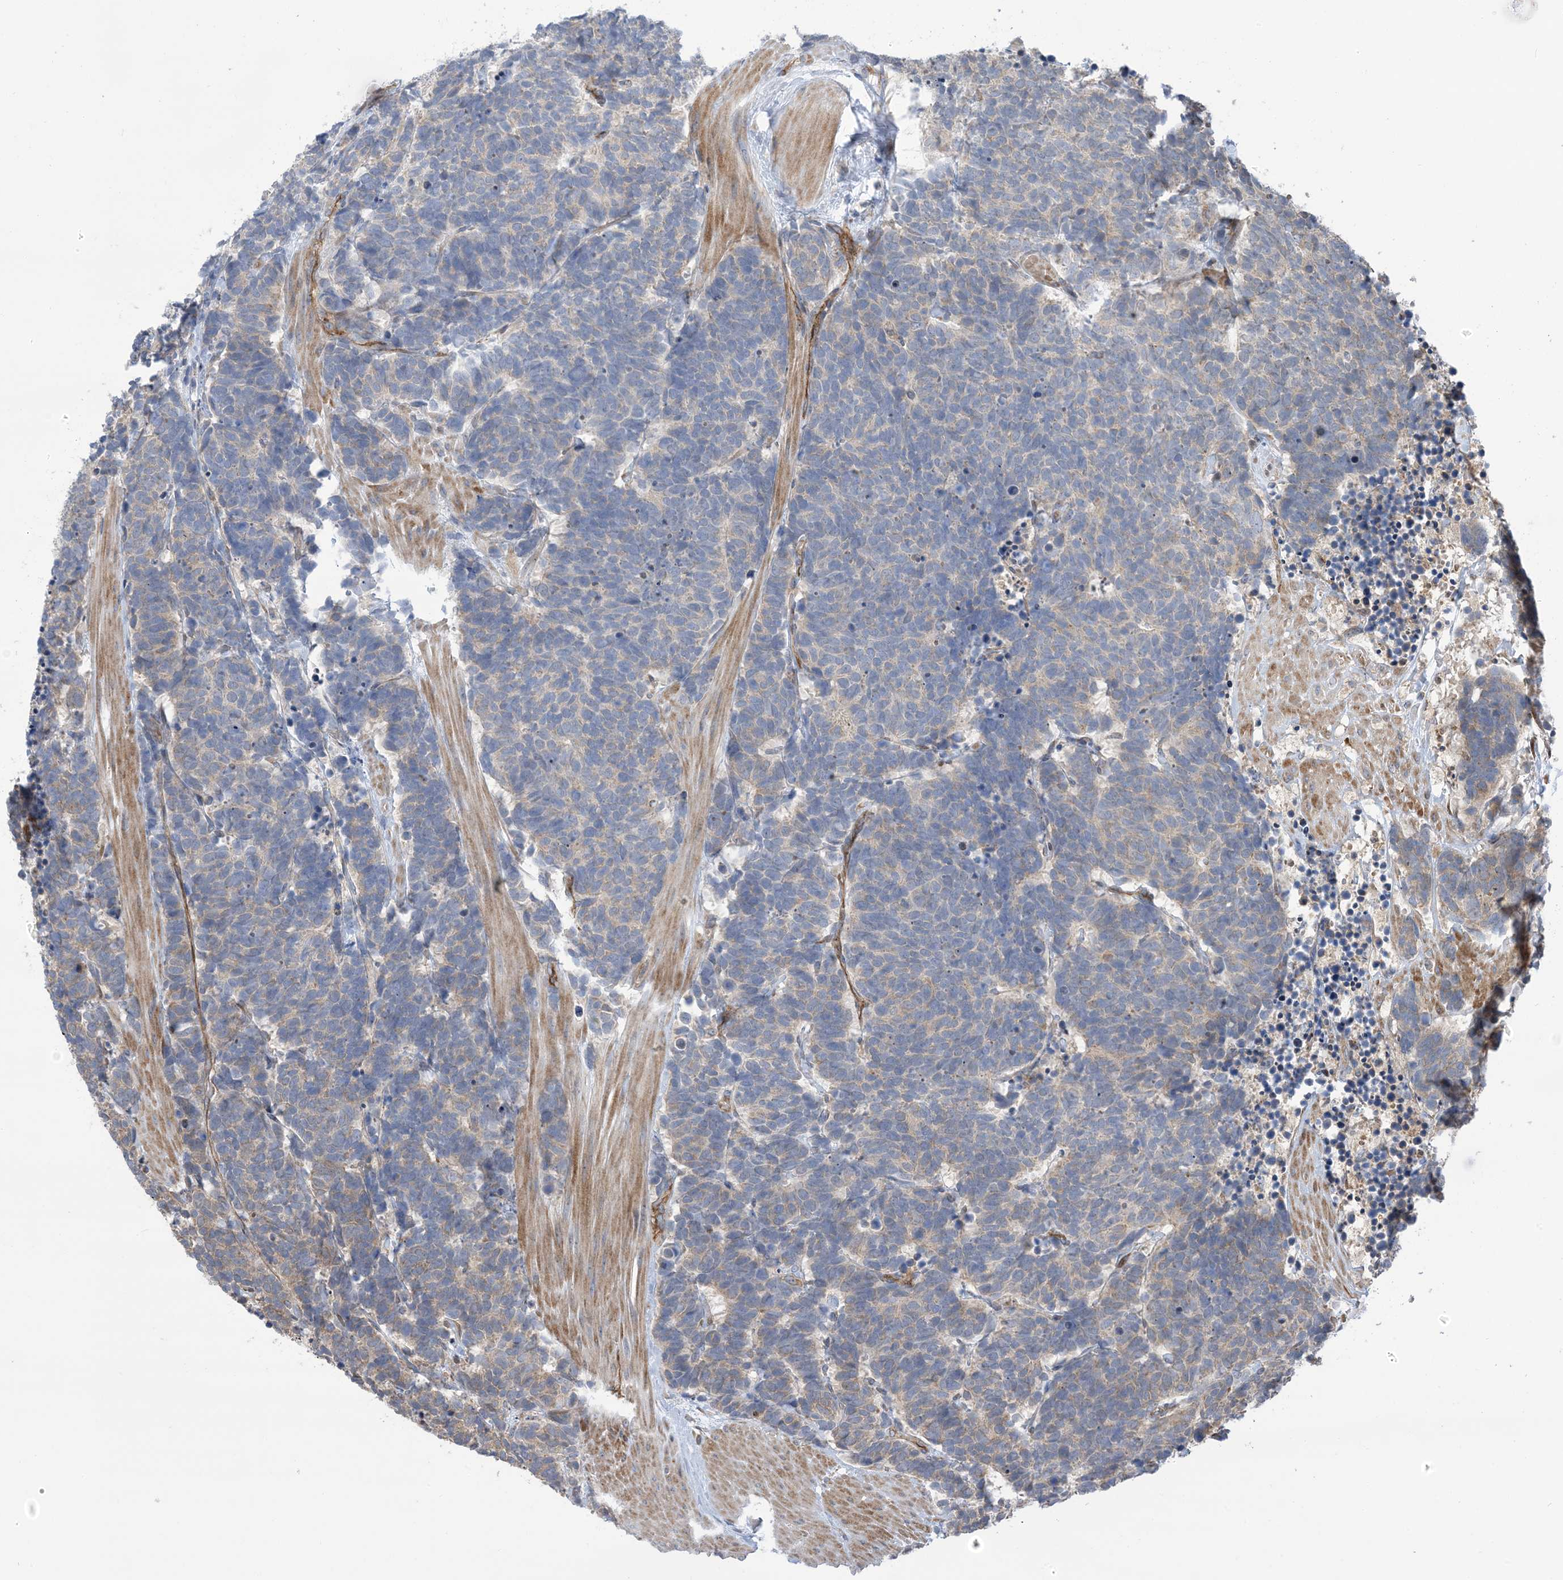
{"staining": {"intensity": "weak", "quantity": "<25%", "location": "cytoplasmic/membranous"}, "tissue": "carcinoid", "cell_type": "Tumor cells", "image_type": "cancer", "snomed": [{"axis": "morphology", "description": "Carcinoma, NOS"}, {"axis": "morphology", "description": "Carcinoid, malignant, NOS"}, {"axis": "topography", "description": "Urinary bladder"}], "caption": "Tumor cells show no significant protein staining in carcinoid (malignant).", "gene": "CLEC16A", "patient": {"sex": "male", "age": 57}}